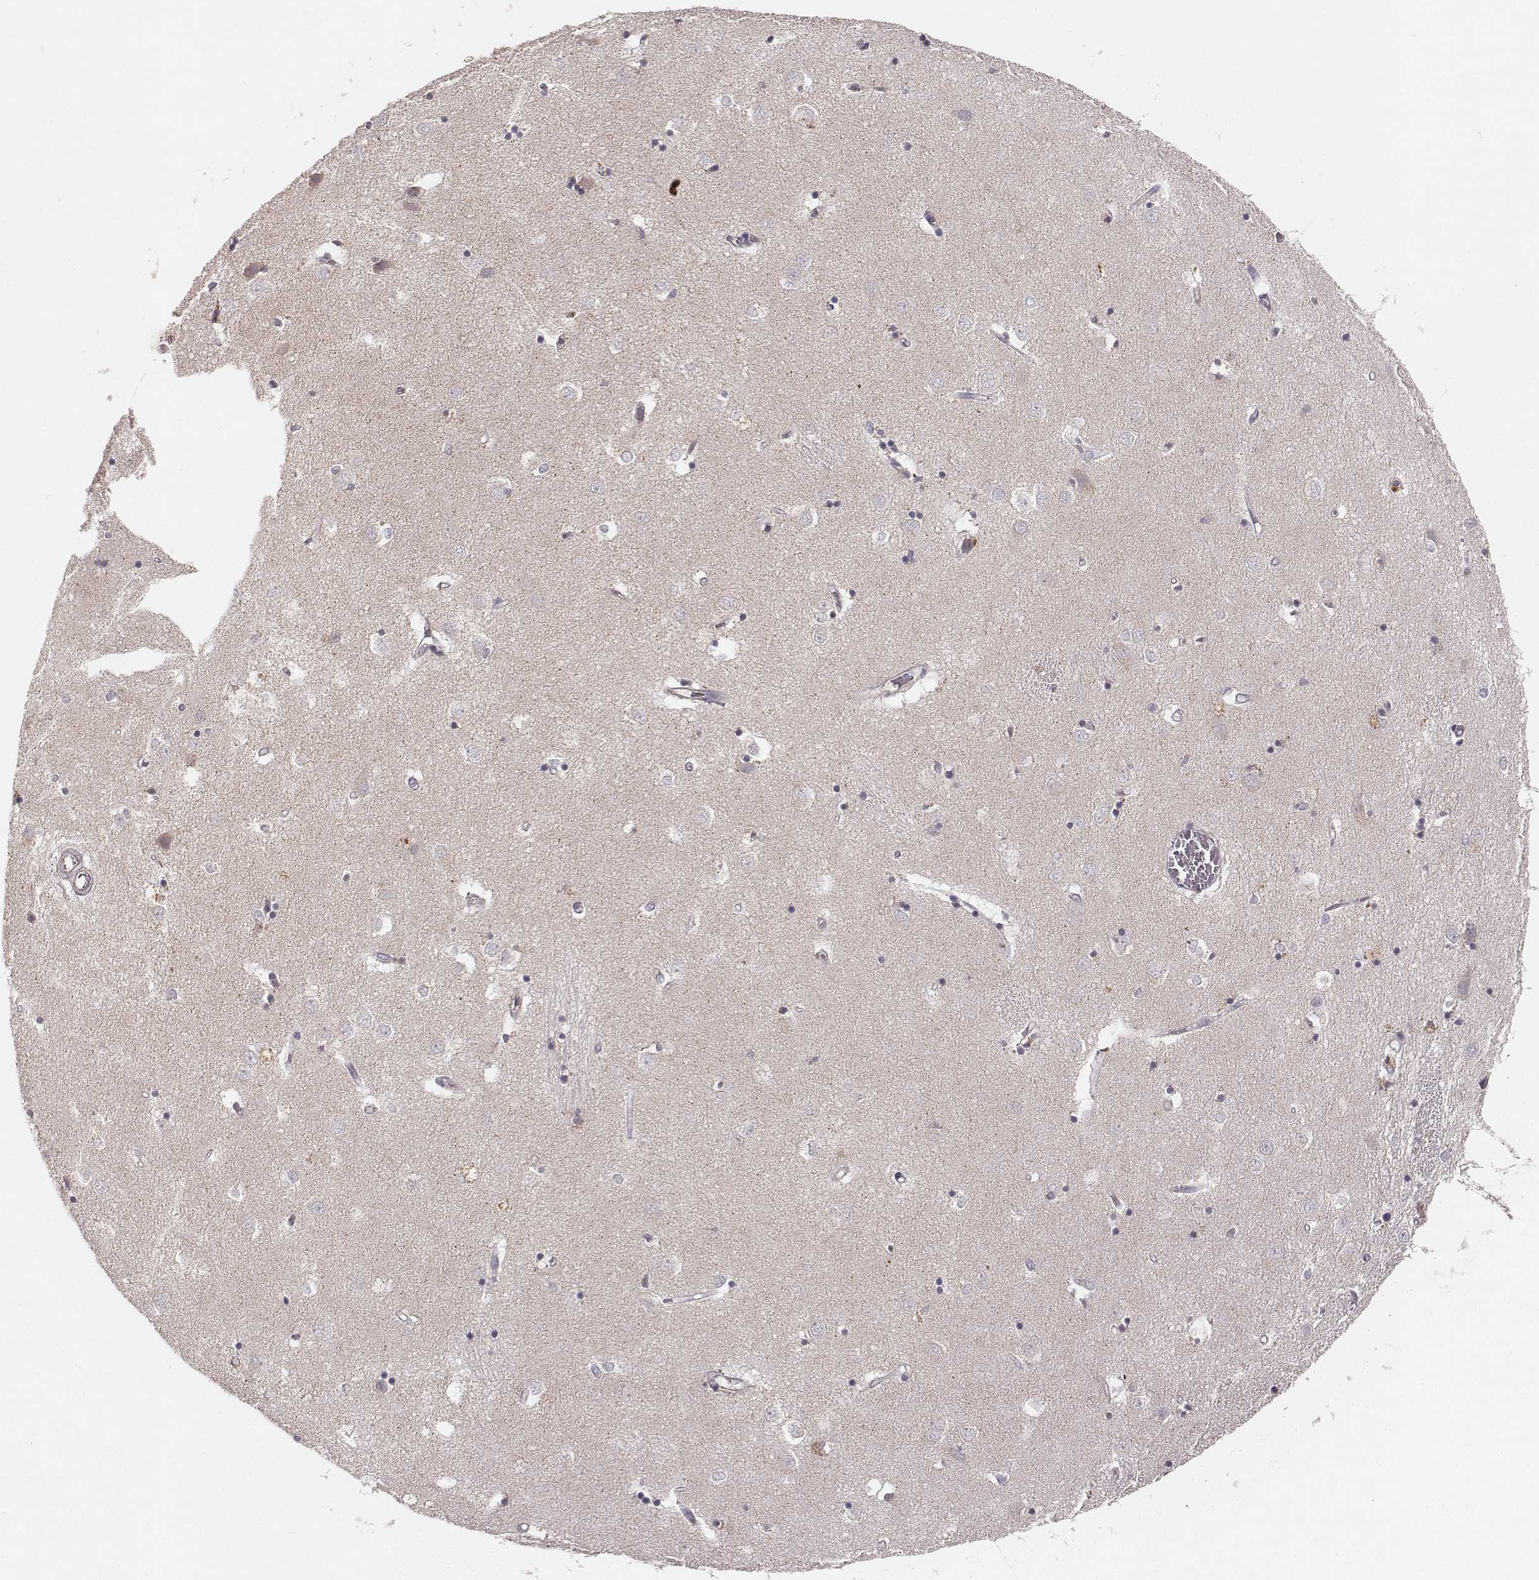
{"staining": {"intensity": "moderate", "quantity": "25%-75%", "location": "cytoplasmic/membranous"}, "tissue": "caudate", "cell_type": "Glial cells", "image_type": "normal", "snomed": [{"axis": "morphology", "description": "Normal tissue, NOS"}, {"axis": "topography", "description": "Lateral ventricle wall"}], "caption": "Normal caudate was stained to show a protein in brown. There is medium levels of moderate cytoplasmic/membranous staining in about 25%-75% of glial cells. (Brightfield microscopy of DAB IHC at high magnification).", "gene": "TUFM", "patient": {"sex": "male", "age": 54}}